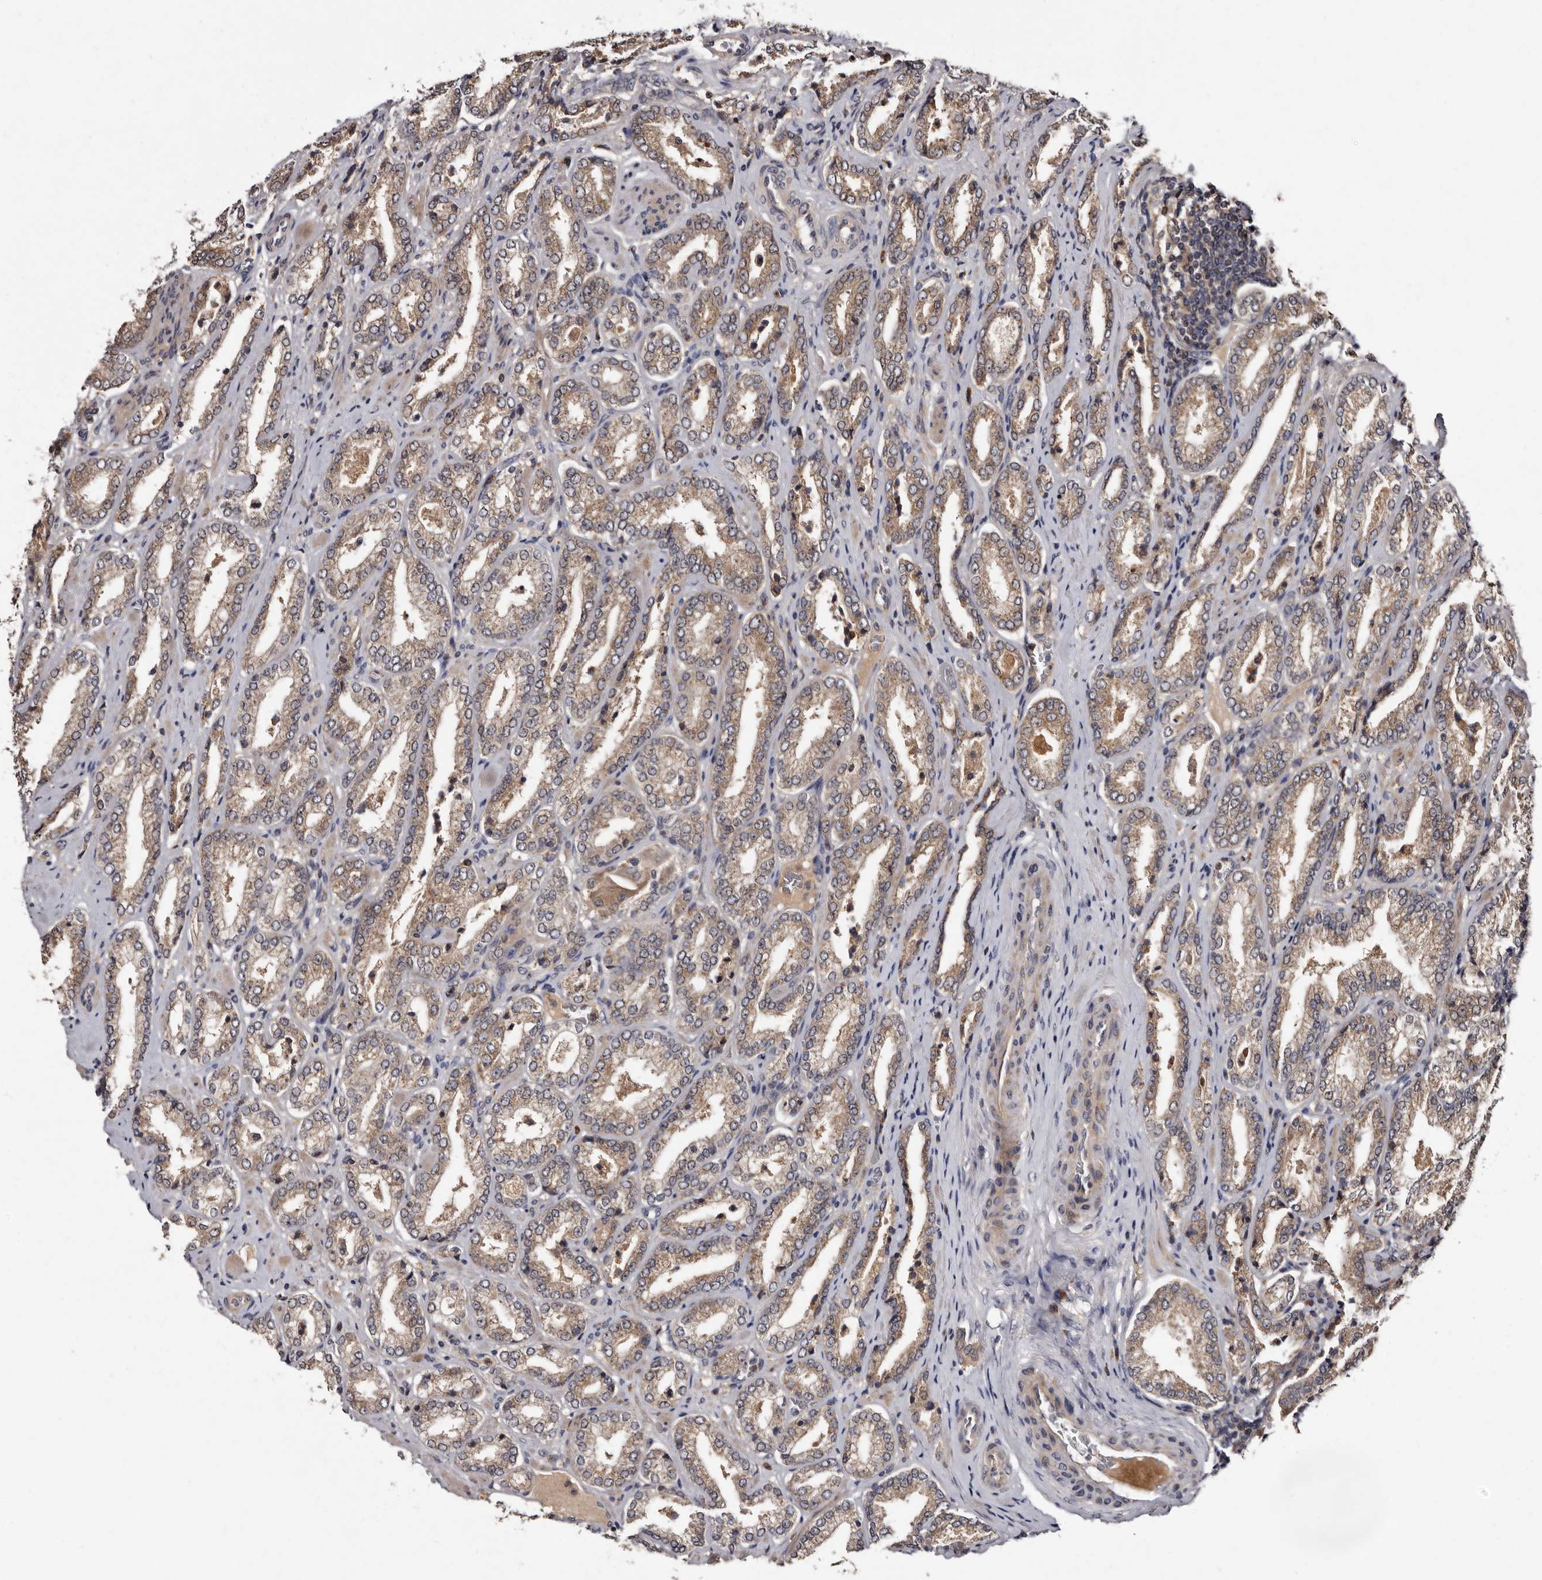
{"staining": {"intensity": "moderate", "quantity": ">75%", "location": "cytoplasmic/membranous"}, "tissue": "prostate cancer", "cell_type": "Tumor cells", "image_type": "cancer", "snomed": [{"axis": "morphology", "description": "Adenocarcinoma, Low grade"}, {"axis": "topography", "description": "Prostate"}], "caption": "Brown immunohistochemical staining in human prostate cancer (low-grade adenocarcinoma) exhibits moderate cytoplasmic/membranous expression in about >75% of tumor cells. The protein is stained brown, and the nuclei are stained in blue (DAB (3,3'-diaminobenzidine) IHC with brightfield microscopy, high magnification).", "gene": "DNPH1", "patient": {"sex": "male", "age": 62}}